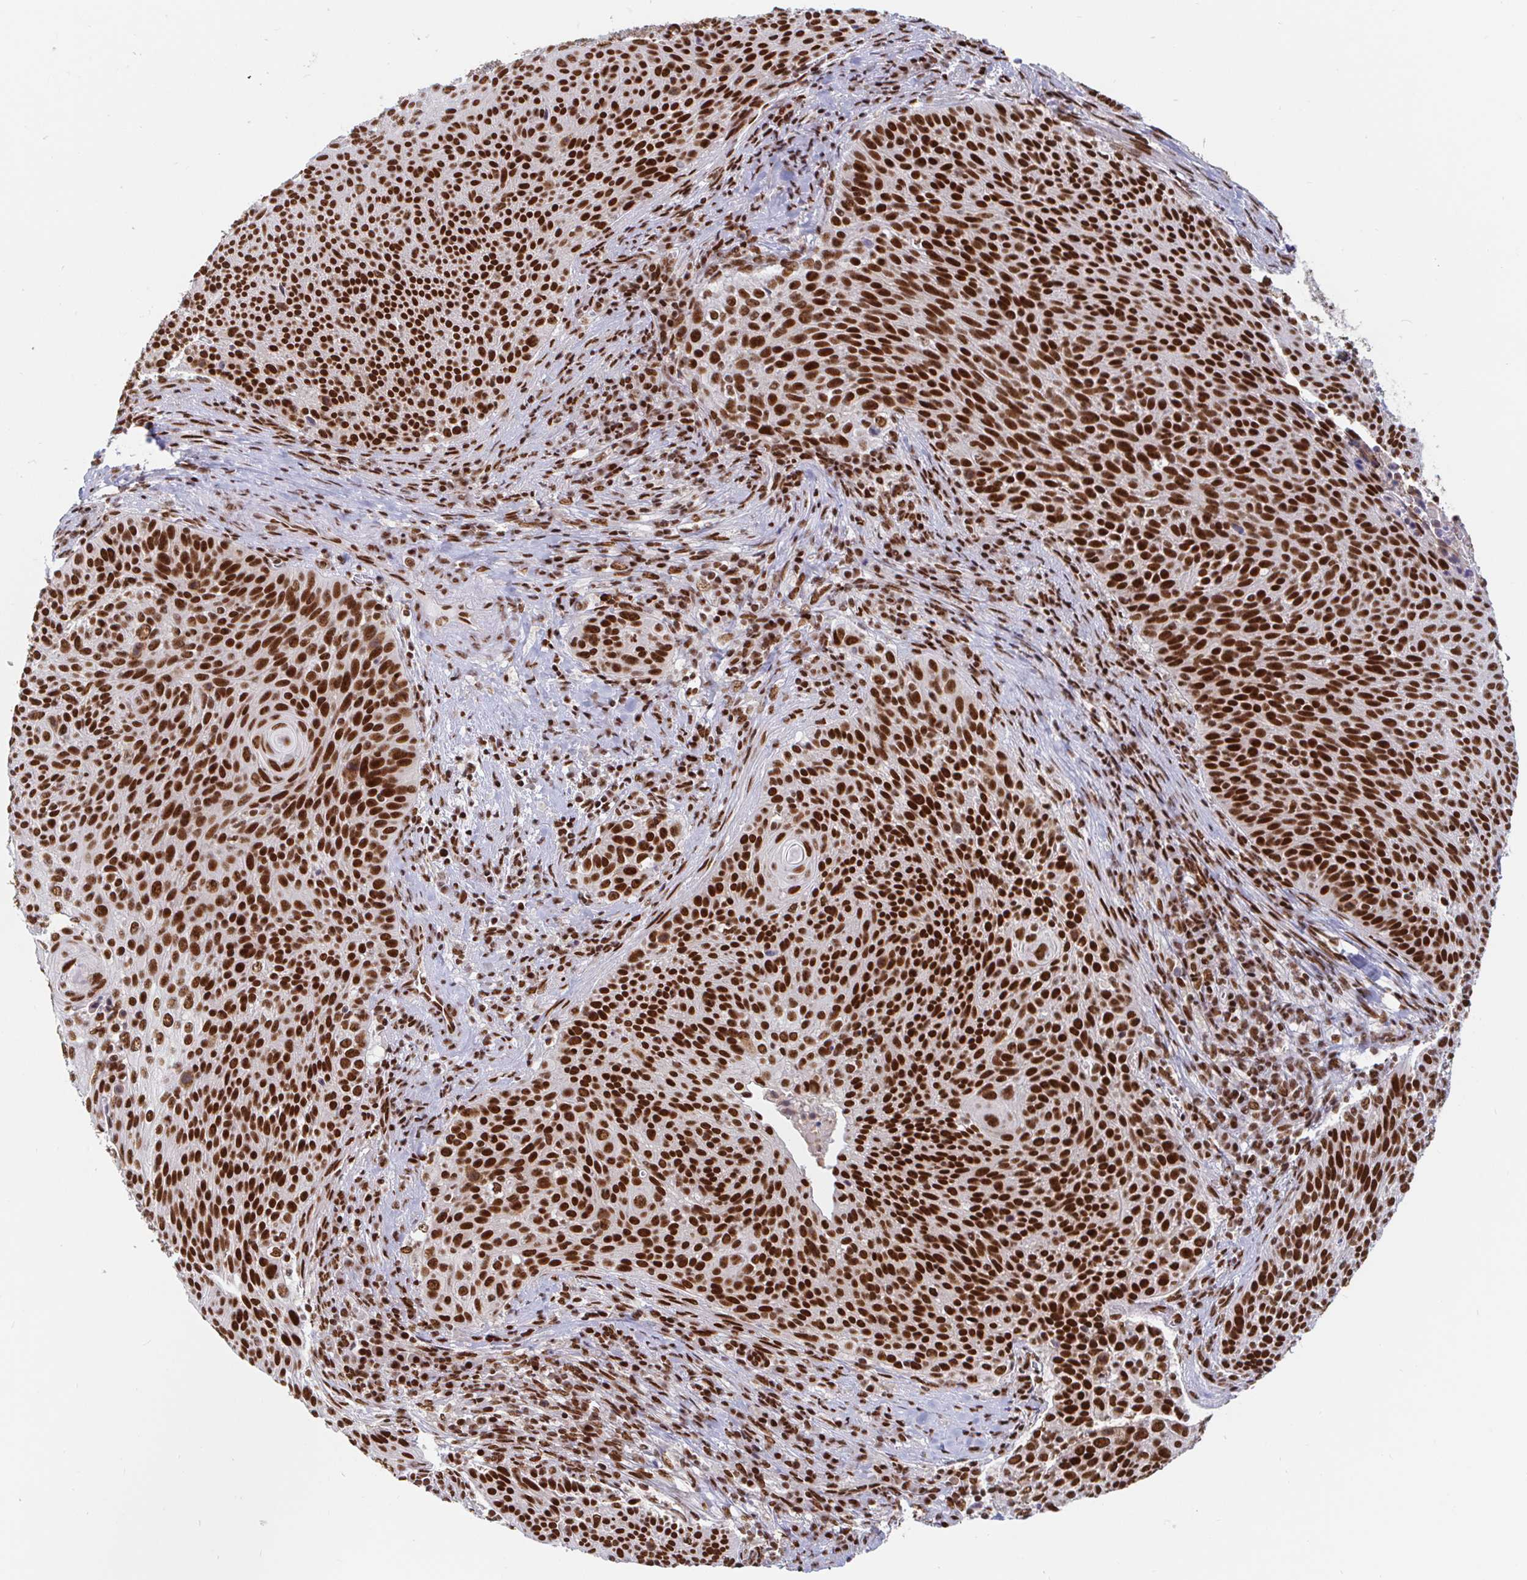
{"staining": {"intensity": "strong", "quantity": ">75%", "location": "nuclear"}, "tissue": "cervical cancer", "cell_type": "Tumor cells", "image_type": "cancer", "snomed": [{"axis": "morphology", "description": "Squamous cell carcinoma, NOS"}, {"axis": "topography", "description": "Cervix"}], "caption": "IHC image of neoplastic tissue: cervical squamous cell carcinoma stained using IHC demonstrates high levels of strong protein expression localized specifically in the nuclear of tumor cells, appearing as a nuclear brown color.", "gene": "RBMX", "patient": {"sex": "female", "age": 31}}